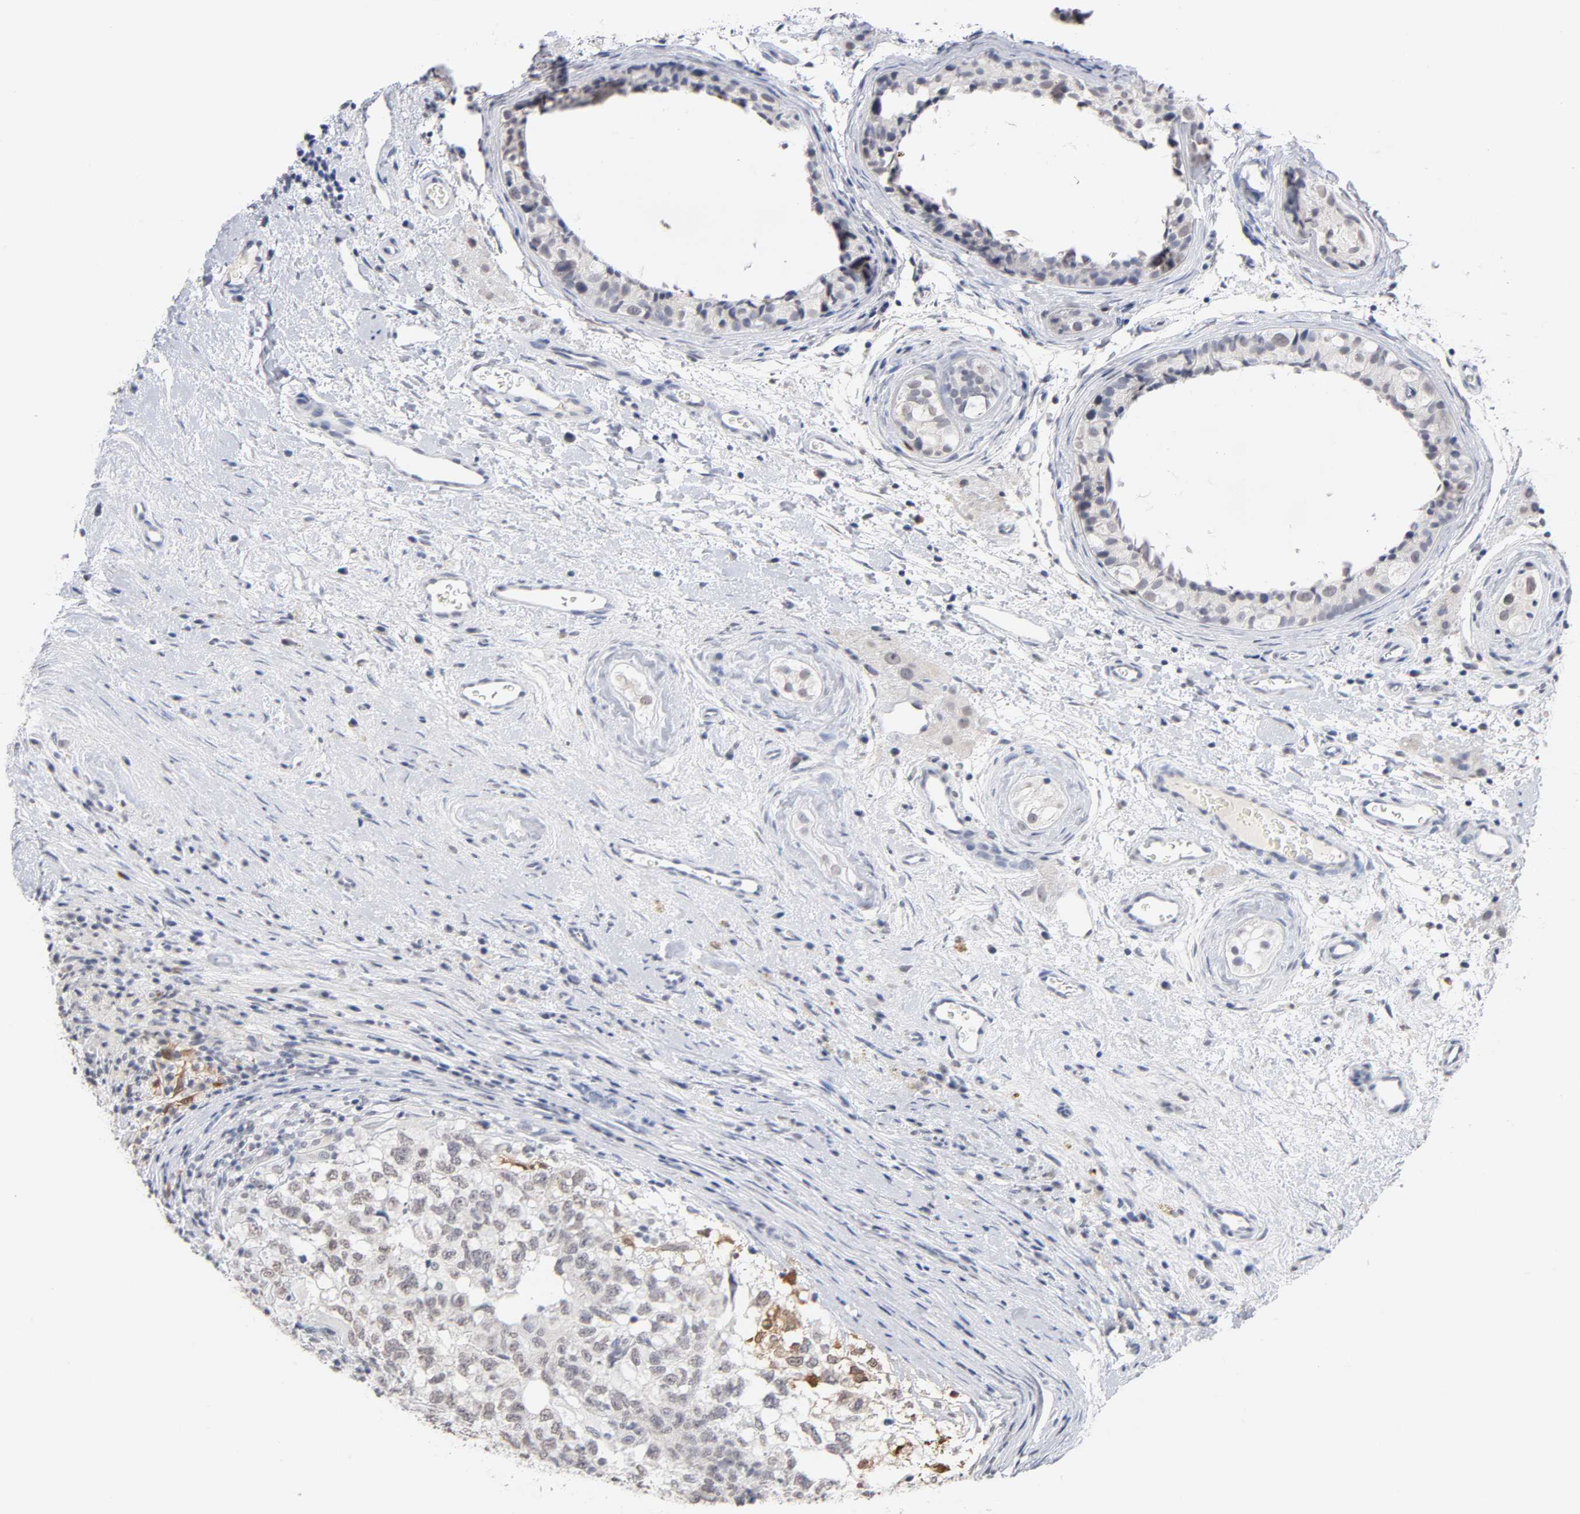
{"staining": {"intensity": "weak", "quantity": "25%-75%", "location": "cytoplasmic/membranous,nuclear"}, "tissue": "testis cancer", "cell_type": "Tumor cells", "image_type": "cancer", "snomed": [{"axis": "morphology", "description": "Carcinoma, Embryonal, NOS"}, {"axis": "topography", "description": "Testis"}], "caption": "Weak cytoplasmic/membranous and nuclear expression is seen in approximately 25%-75% of tumor cells in testis cancer.", "gene": "CRABP2", "patient": {"sex": "male", "age": 21}}